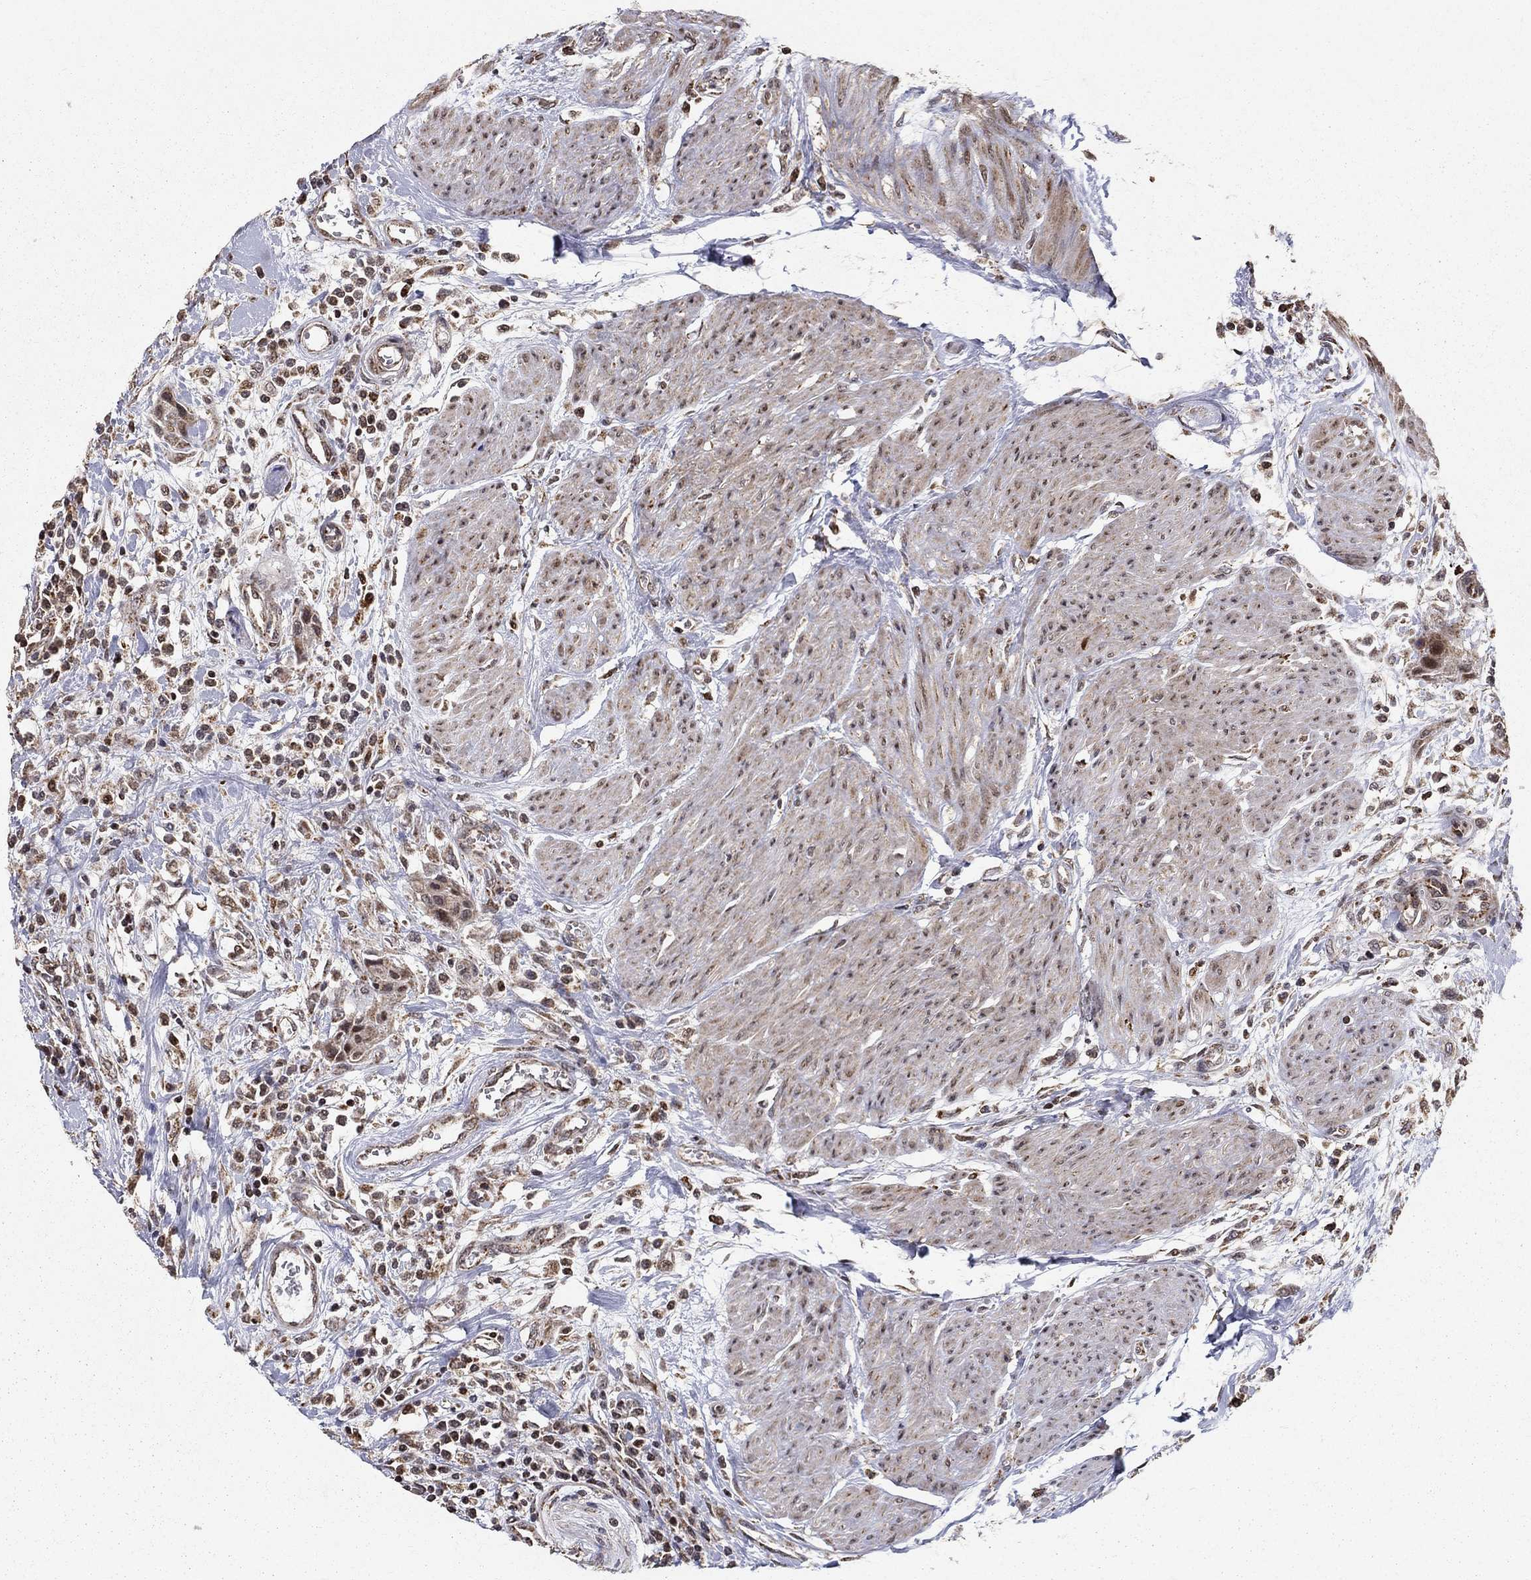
{"staining": {"intensity": "negative", "quantity": "none", "location": "none"}, "tissue": "urothelial cancer", "cell_type": "Tumor cells", "image_type": "cancer", "snomed": [{"axis": "morphology", "description": "Urothelial carcinoma, High grade"}, {"axis": "topography", "description": "Urinary bladder"}], "caption": "A high-resolution micrograph shows immunohistochemistry staining of high-grade urothelial carcinoma, which shows no significant positivity in tumor cells.", "gene": "ACOT13", "patient": {"sex": "male", "age": 35}}